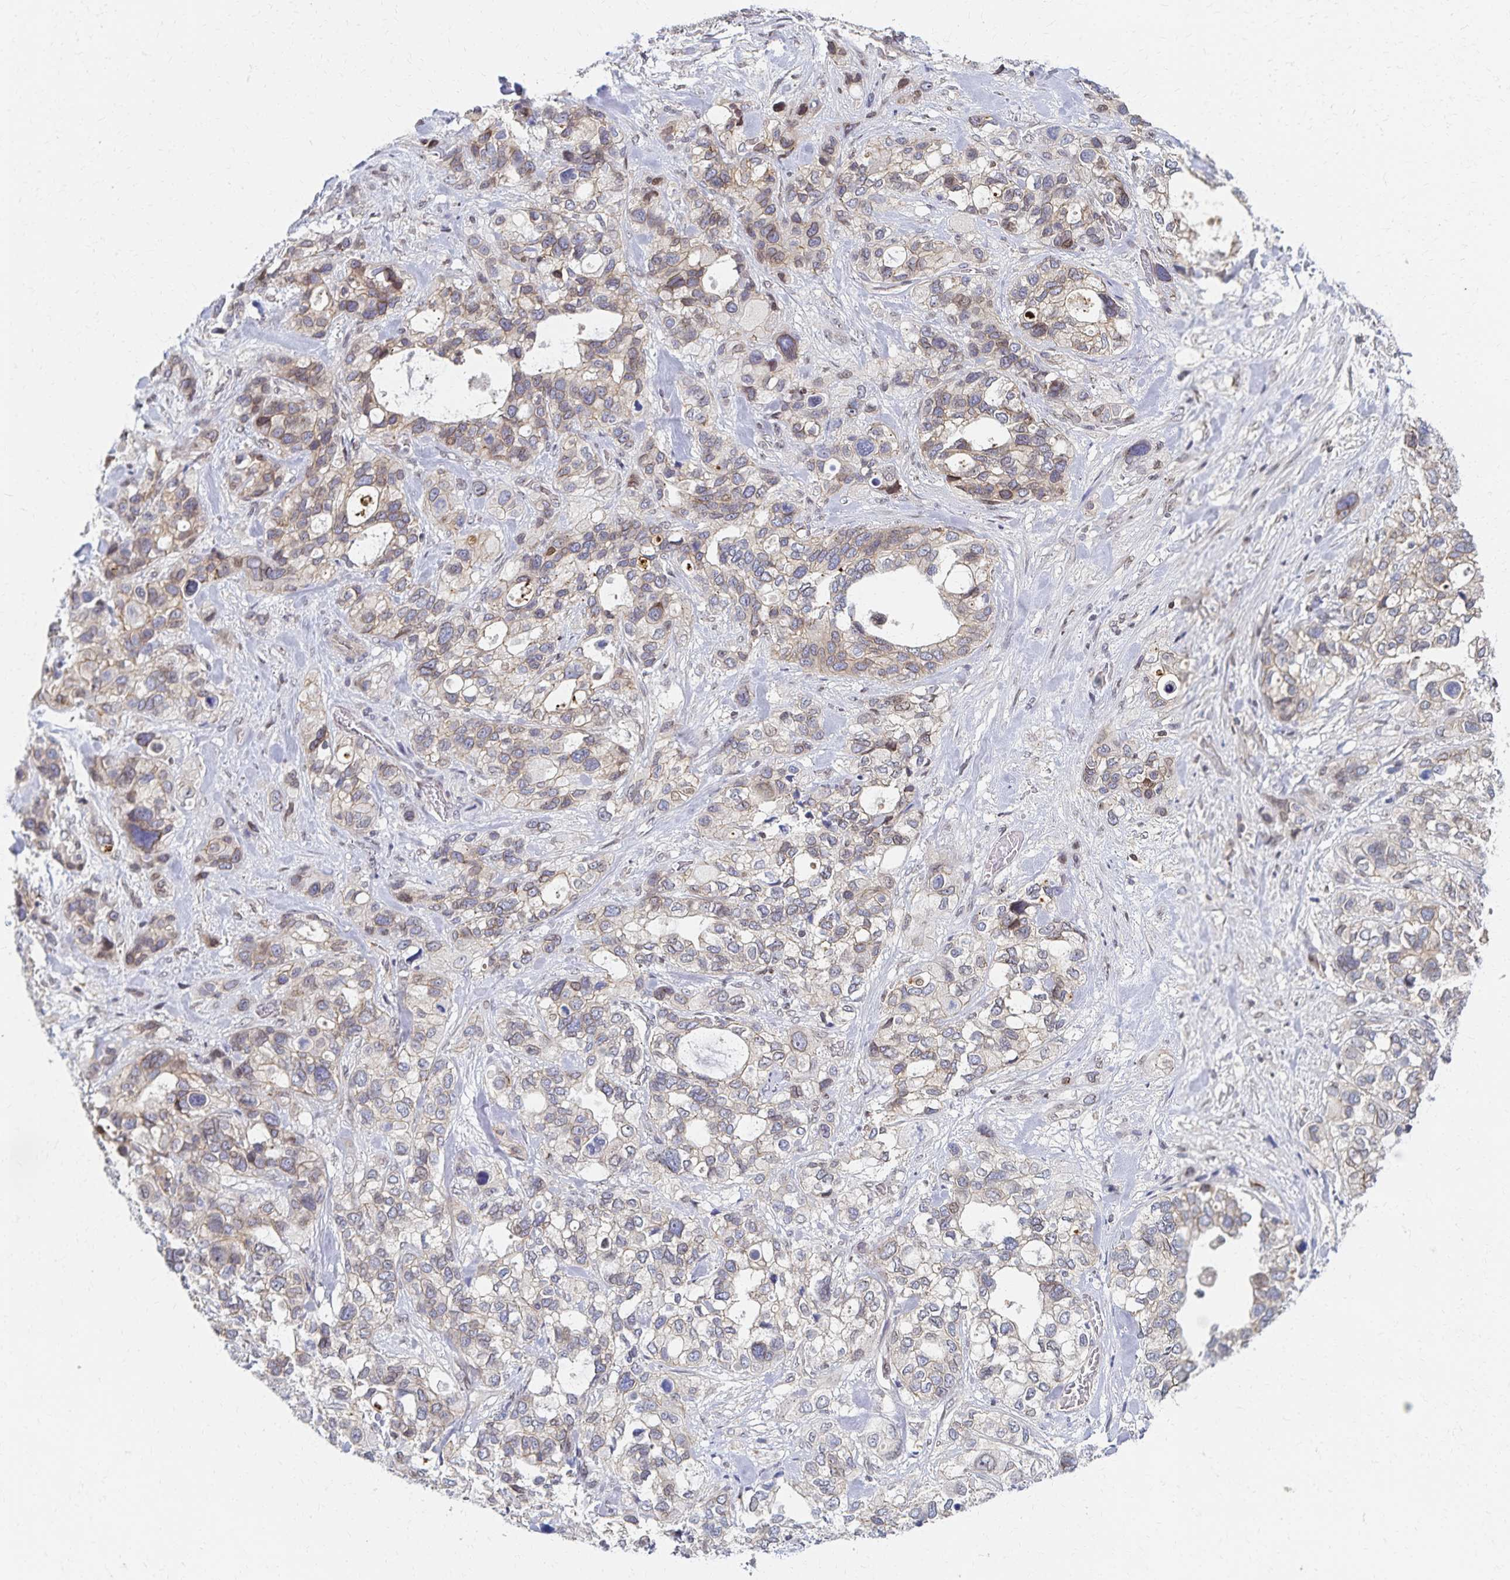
{"staining": {"intensity": "weak", "quantity": "<25%", "location": "cytoplasmic/membranous"}, "tissue": "stomach cancer", "cell_type": "Tumor cells", "image_type": "cancer", "snomed": [{"axis": "morphology", "description": "Adenocarcinoma, NOS"}, {"axis": "topography", "description": "Stomach, upper"}], "caption": "This is an immunohistochemistry photomicrograph of human stomach cancer. There is no expression in tumor cells.", "gene": "RAB9B", "patient": {"sex": "female", "age": 81}}